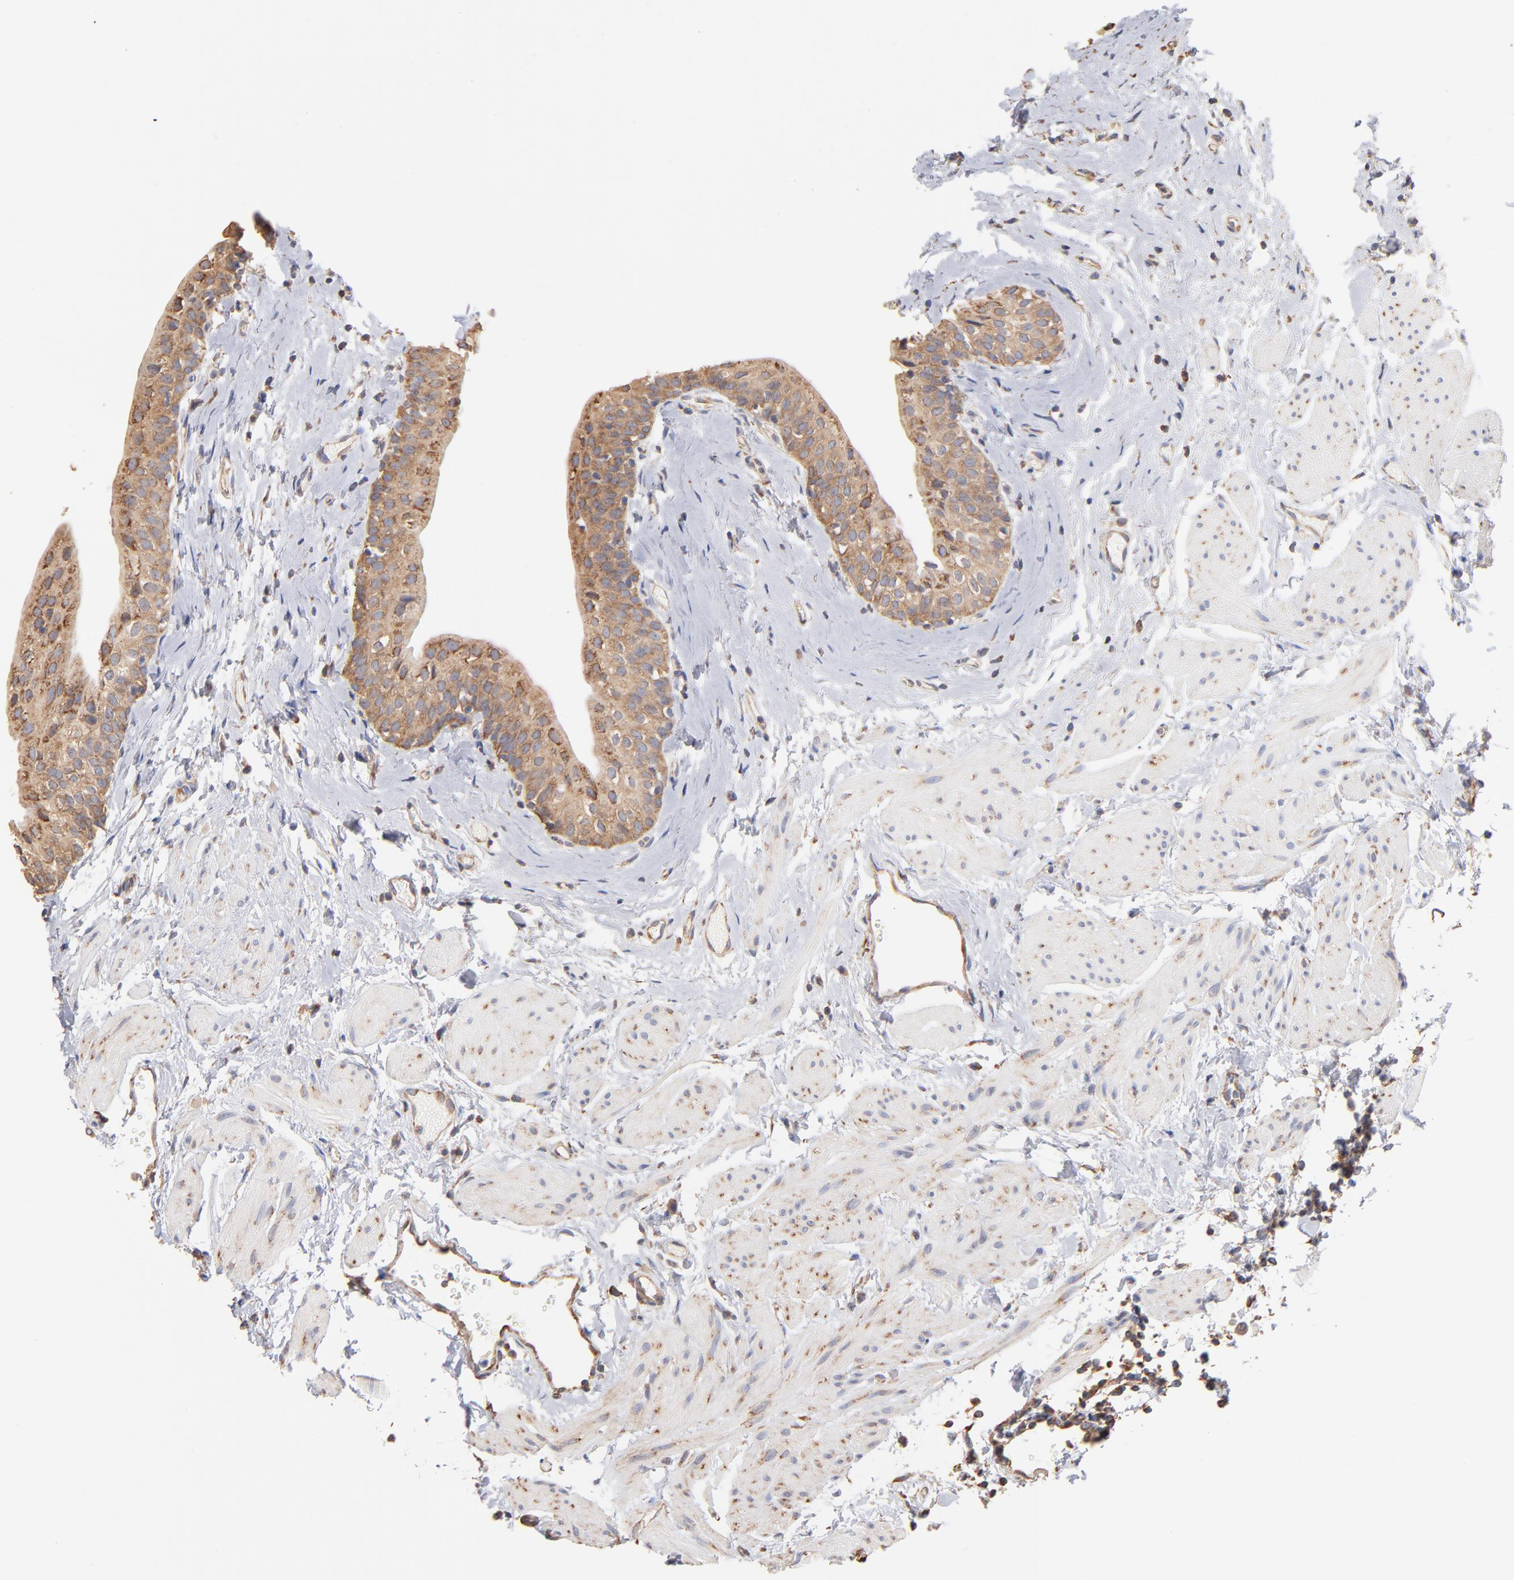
{"staining": {"intensity": "moderate", "quantity": ">75%", "location": "cytoplasmic/membranous"}, "tissue": "urinary bladder", "cell_type": "Urothelial cells", "image_type": "normal", "snomed": [{"axis": "morphology", "description": "Normal tissue, NOS"}, {"axis": "topography", "description": "Urinary bladder"}], "caption": "Urinary bladder stained with immunohistochemistry exhibits moderate cytoplasmic/membranous expression in about >75% of urothelial cells. (DAB (3,3'-diaminobenzidine) = brown stain, brightfield microscopy at high magnification).", "gene": "RPL9", "patient": {"sex": "male", "age": 59}}